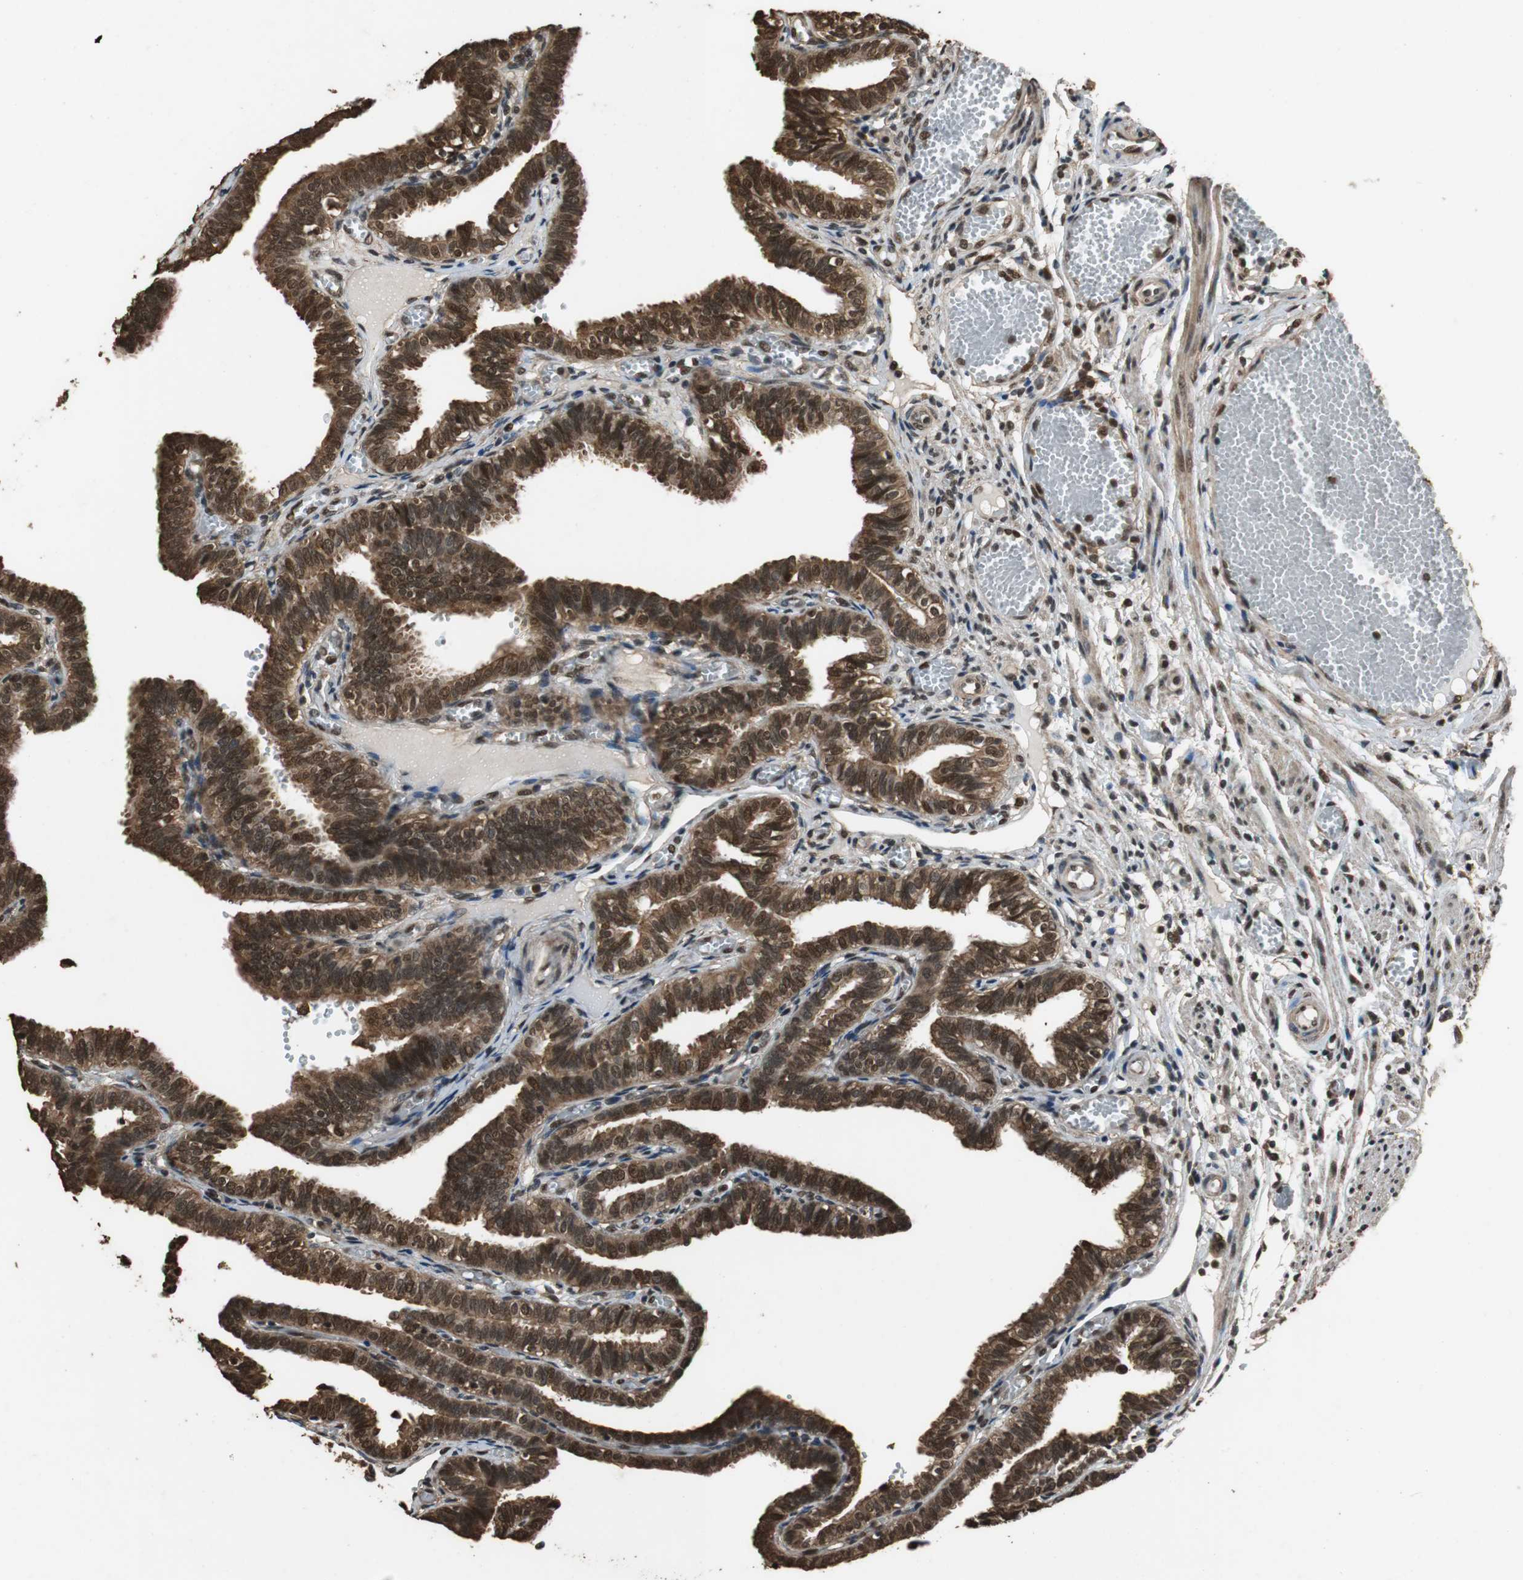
{"staining": {"intensity": "strong", "quantity": ">75%", "location": "cytoplasmic/membranous,nuclear"}, "tissue": "fallopian tube", "cell_type": "Glandular cells", "image_type": "normal", "snomed": [{"axis": "morphology", "description": "Normal tissue, NOS"}, {"axis": "topography", "description": "Fallopian tube"}], "caption": "Immunohistochemical staining of benign fallopian tube exhibits strong cytoplasmic/membranous,nuclear protein expression in approximately >75% of glandular cells.", "gene": "ZNF18", "patient": {"sex": "female", "age": 29}}